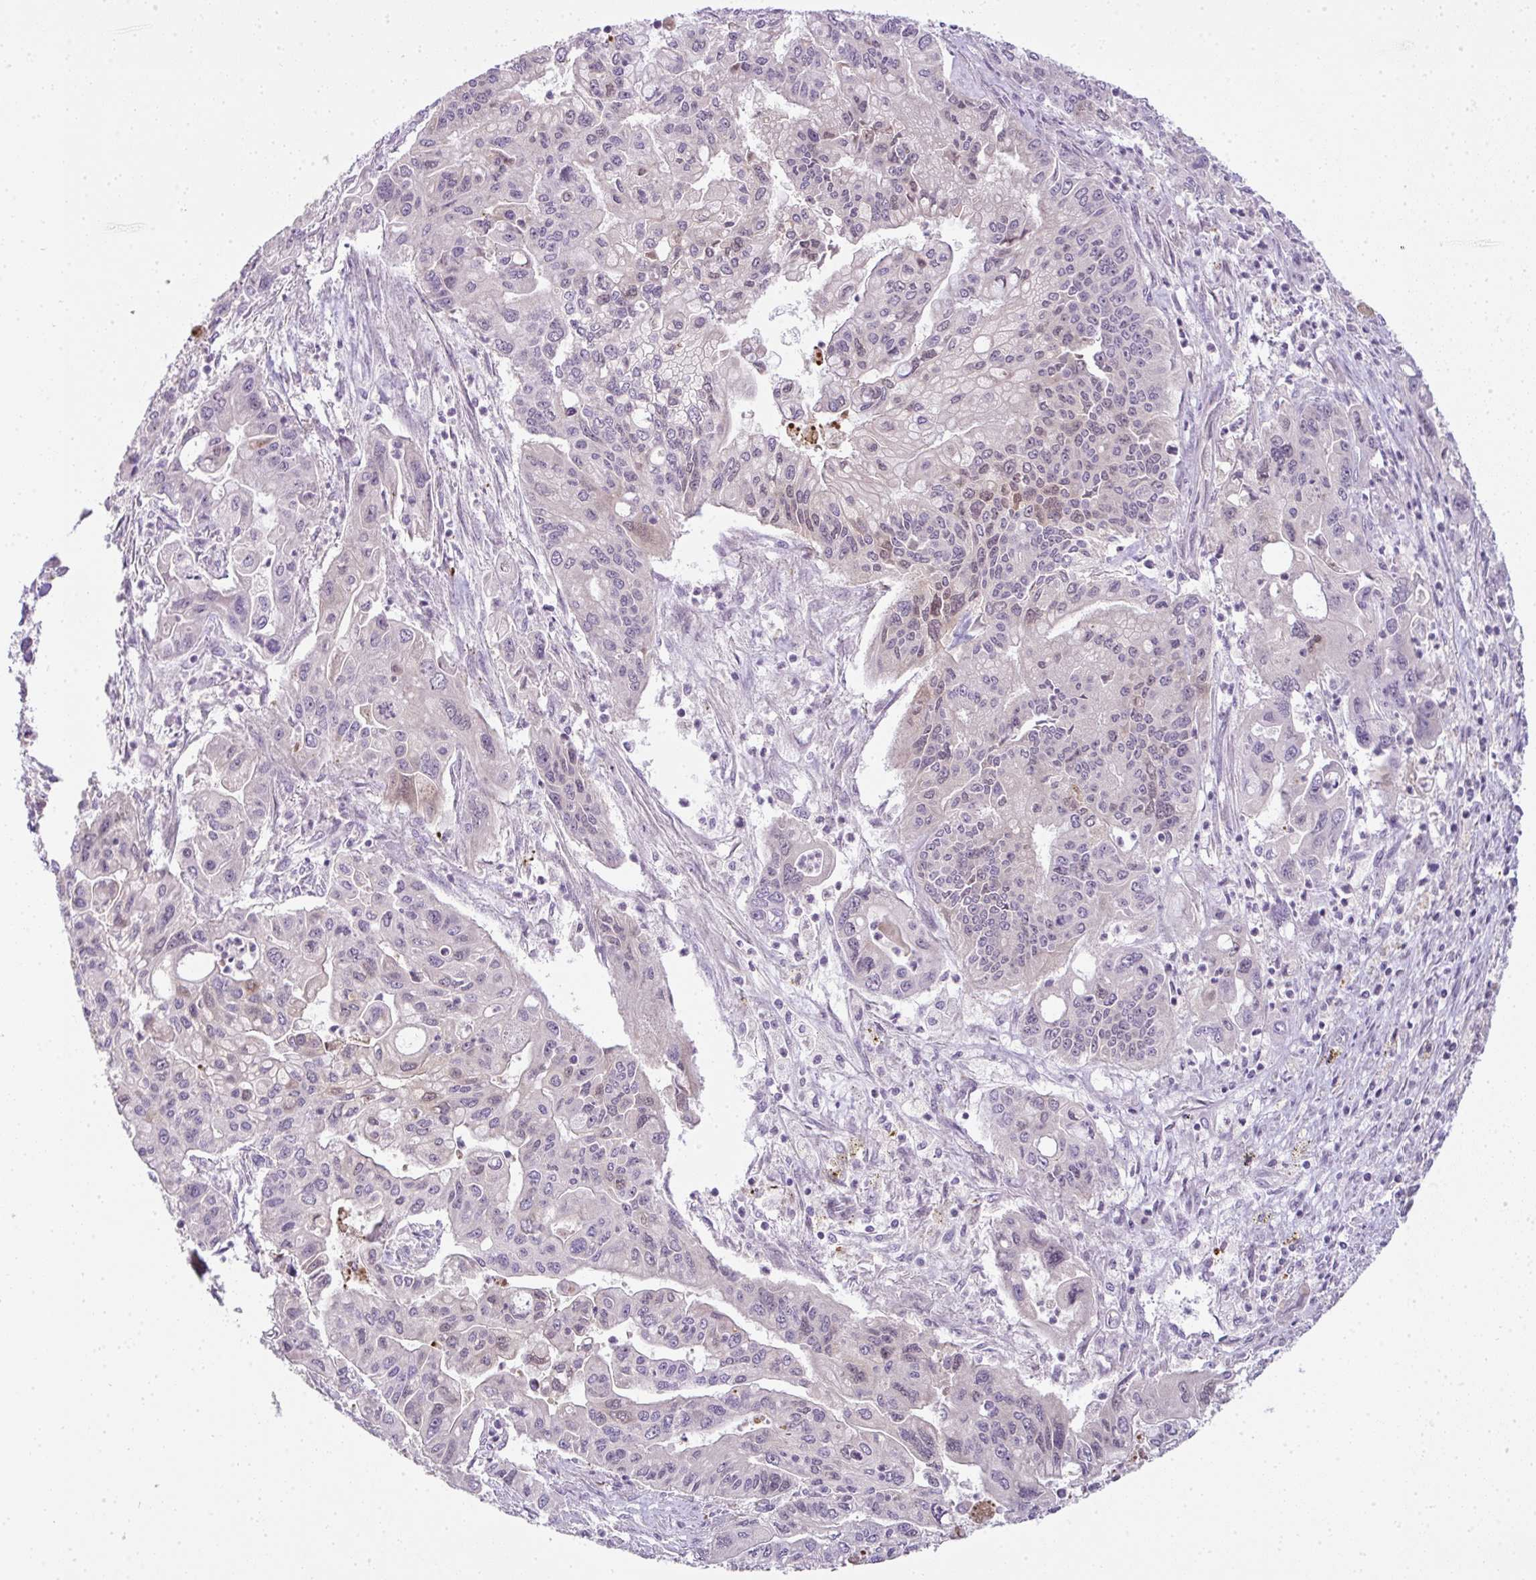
{"staining": {"intensity": "weak", "quantity": "<25%", "location": "nuclear"}, "tissue": "pancreatic cancer", "cell_type": "Tumor cells", "image_type": "cancer", "snomed": [{"axis": "morphology", "description": "Adenocarcinoma, NOS"}, {"axis": "topography", "description": "Pancreas"}], "caption": "High magnification brightfield microscopy of pancreatic cancer (adenocarcinoma) stained with DAB (brown) and counterstained with hematoxylin (blue): tumor cells show no significant expression.", "gene": "CMPK1", "patient": {"sex": "male", "age": 62}}